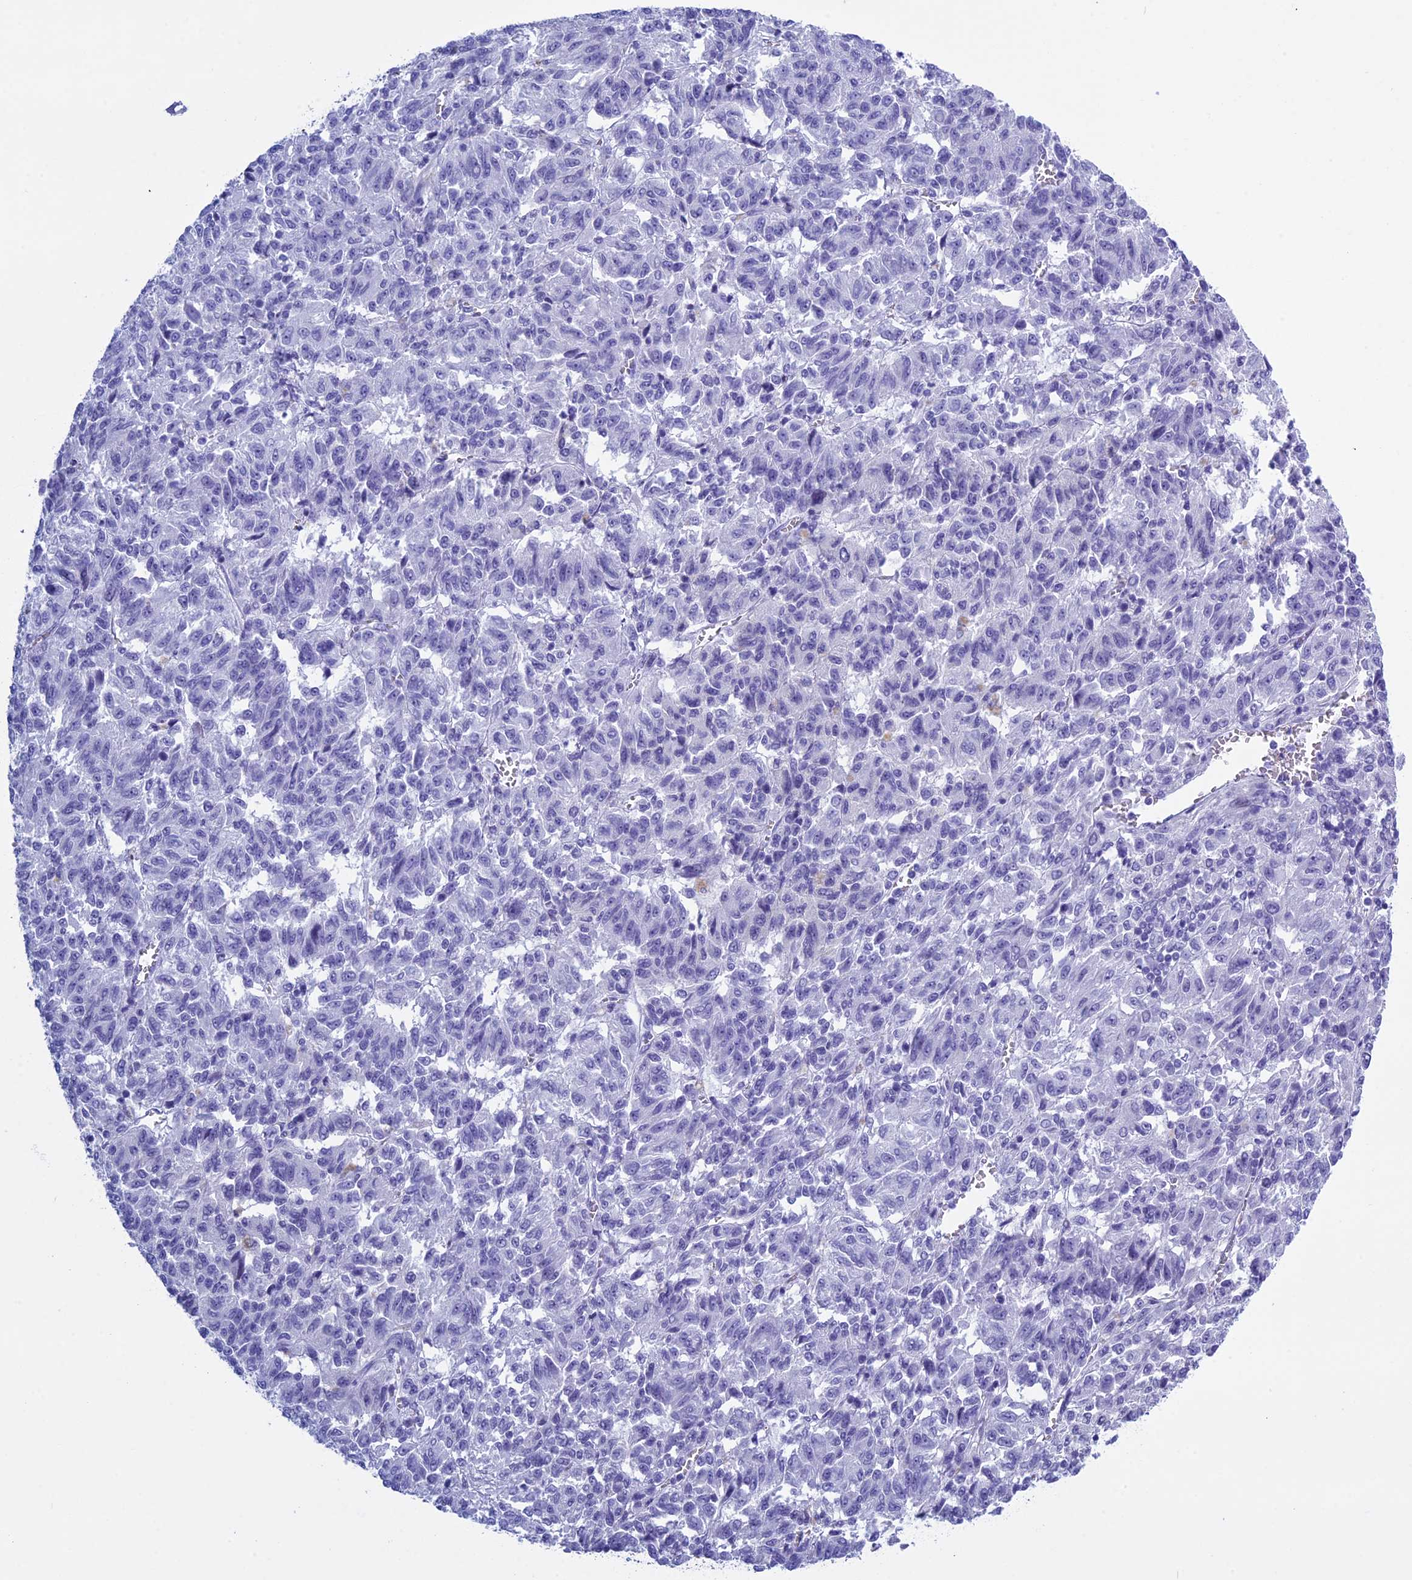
{"staining": {"intensity": "negative", "quantity": "none", "location": "none"}, "tissue": "melanoma", "cell_type": "Tumor cells", "image_type": "cancer", "snomed": [{"axis": "morphology", "description": "Malignant melanoma, Metastatic site"}, {"axis": "topography", "description": "Lung"}], "caption": "High magnification brightfield microscopy of malignant melanoma (metastatic site) stained with DAB (brown) and counterstained with hematoxylin (blue): tumor cells show no significant staining.", "gene": "KCTD21", "patient": {"sex": "male", "age": 64}}